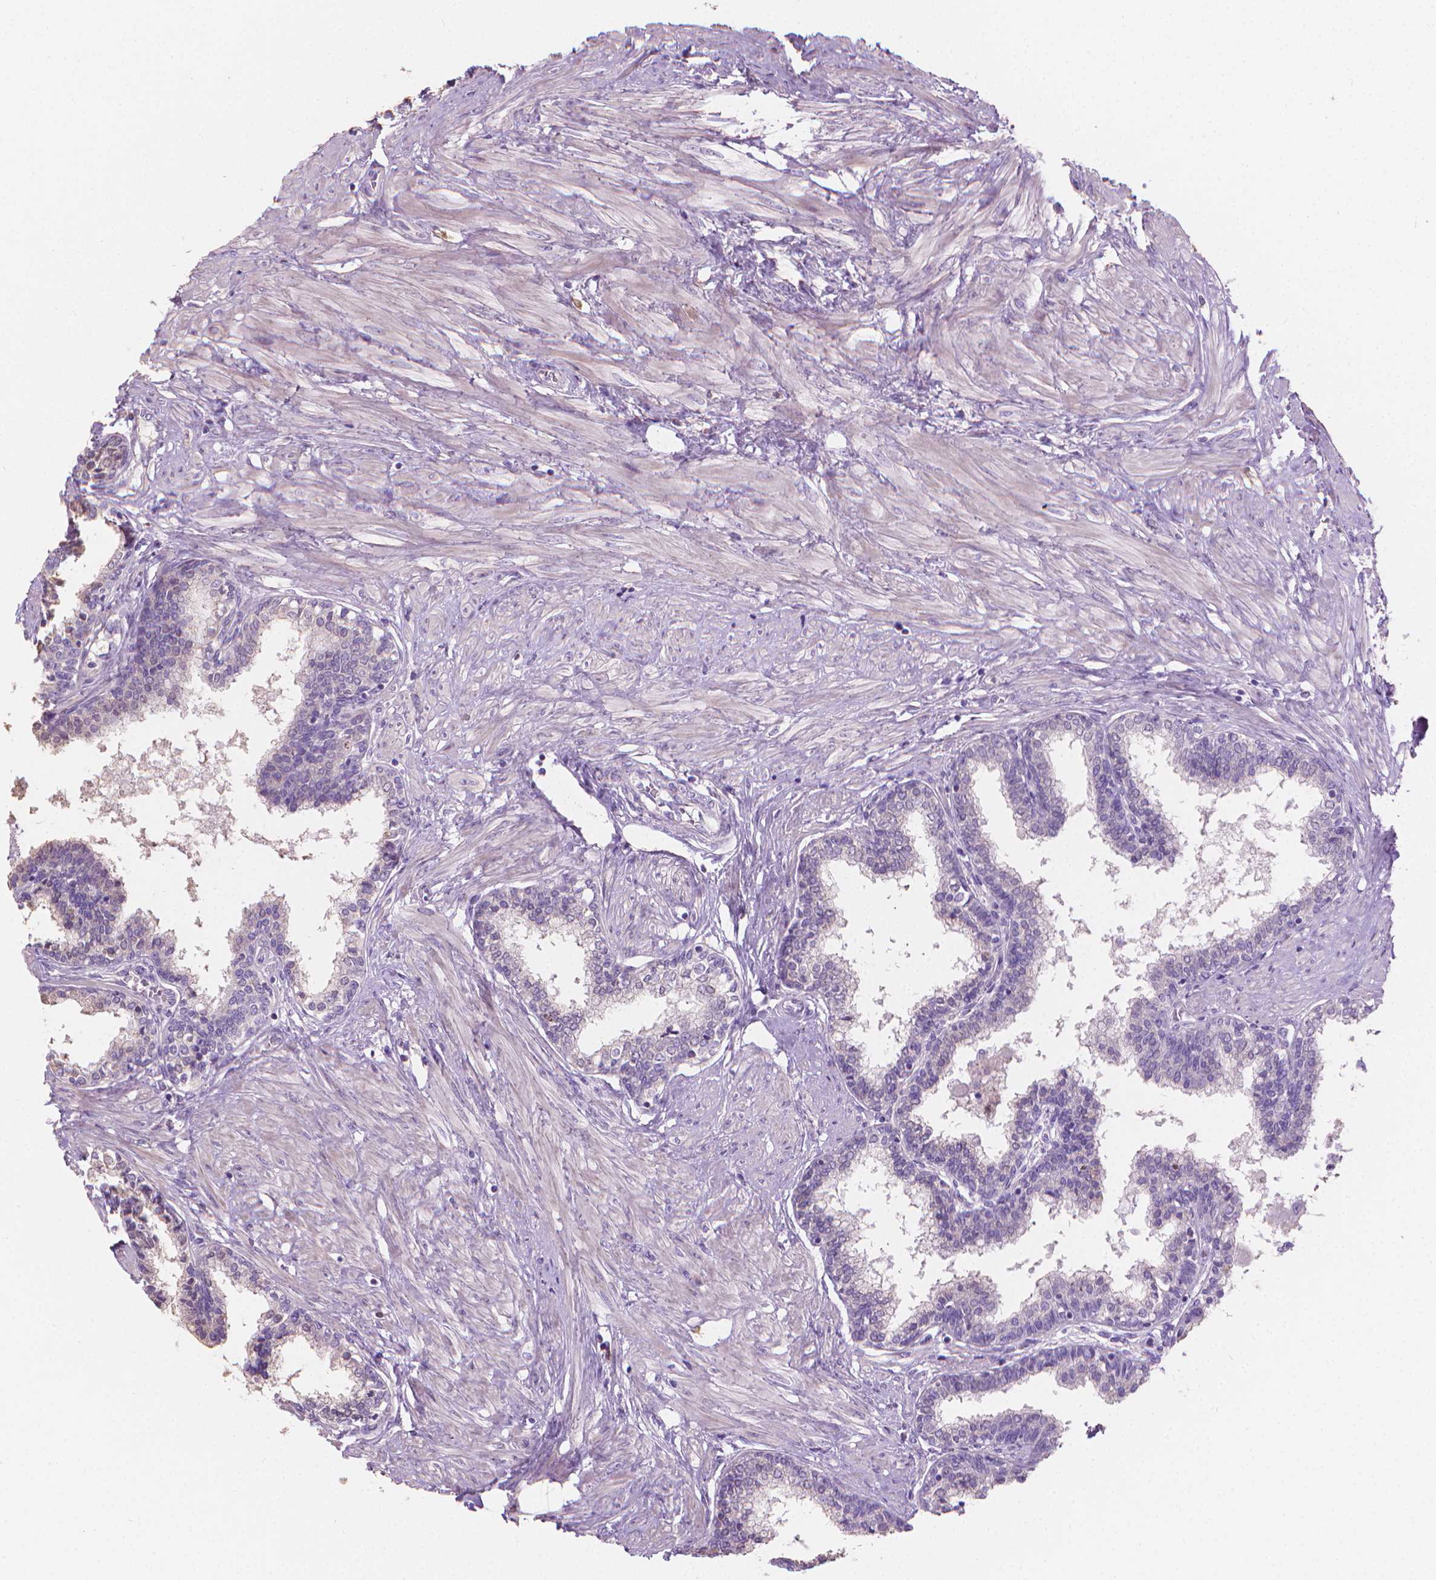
{"staining": {"intensity": "negative", "quantity": "none", "location": "none"}, "tissue": "prostate", "cell_type": "Glandular cells", "image_type": "normal", "snomed": [{"axis": "morphology", "description": "Normal tissue, NOS"}, {"axis": "topography", "description": "Prostate"}], "caption": "Human prostate stained for a protein using immunohistochemistry (IHC) shows no staining in glandular cells.", "gene": "CABCOCO1", "patient": {"sex": "male", "age": 55}}